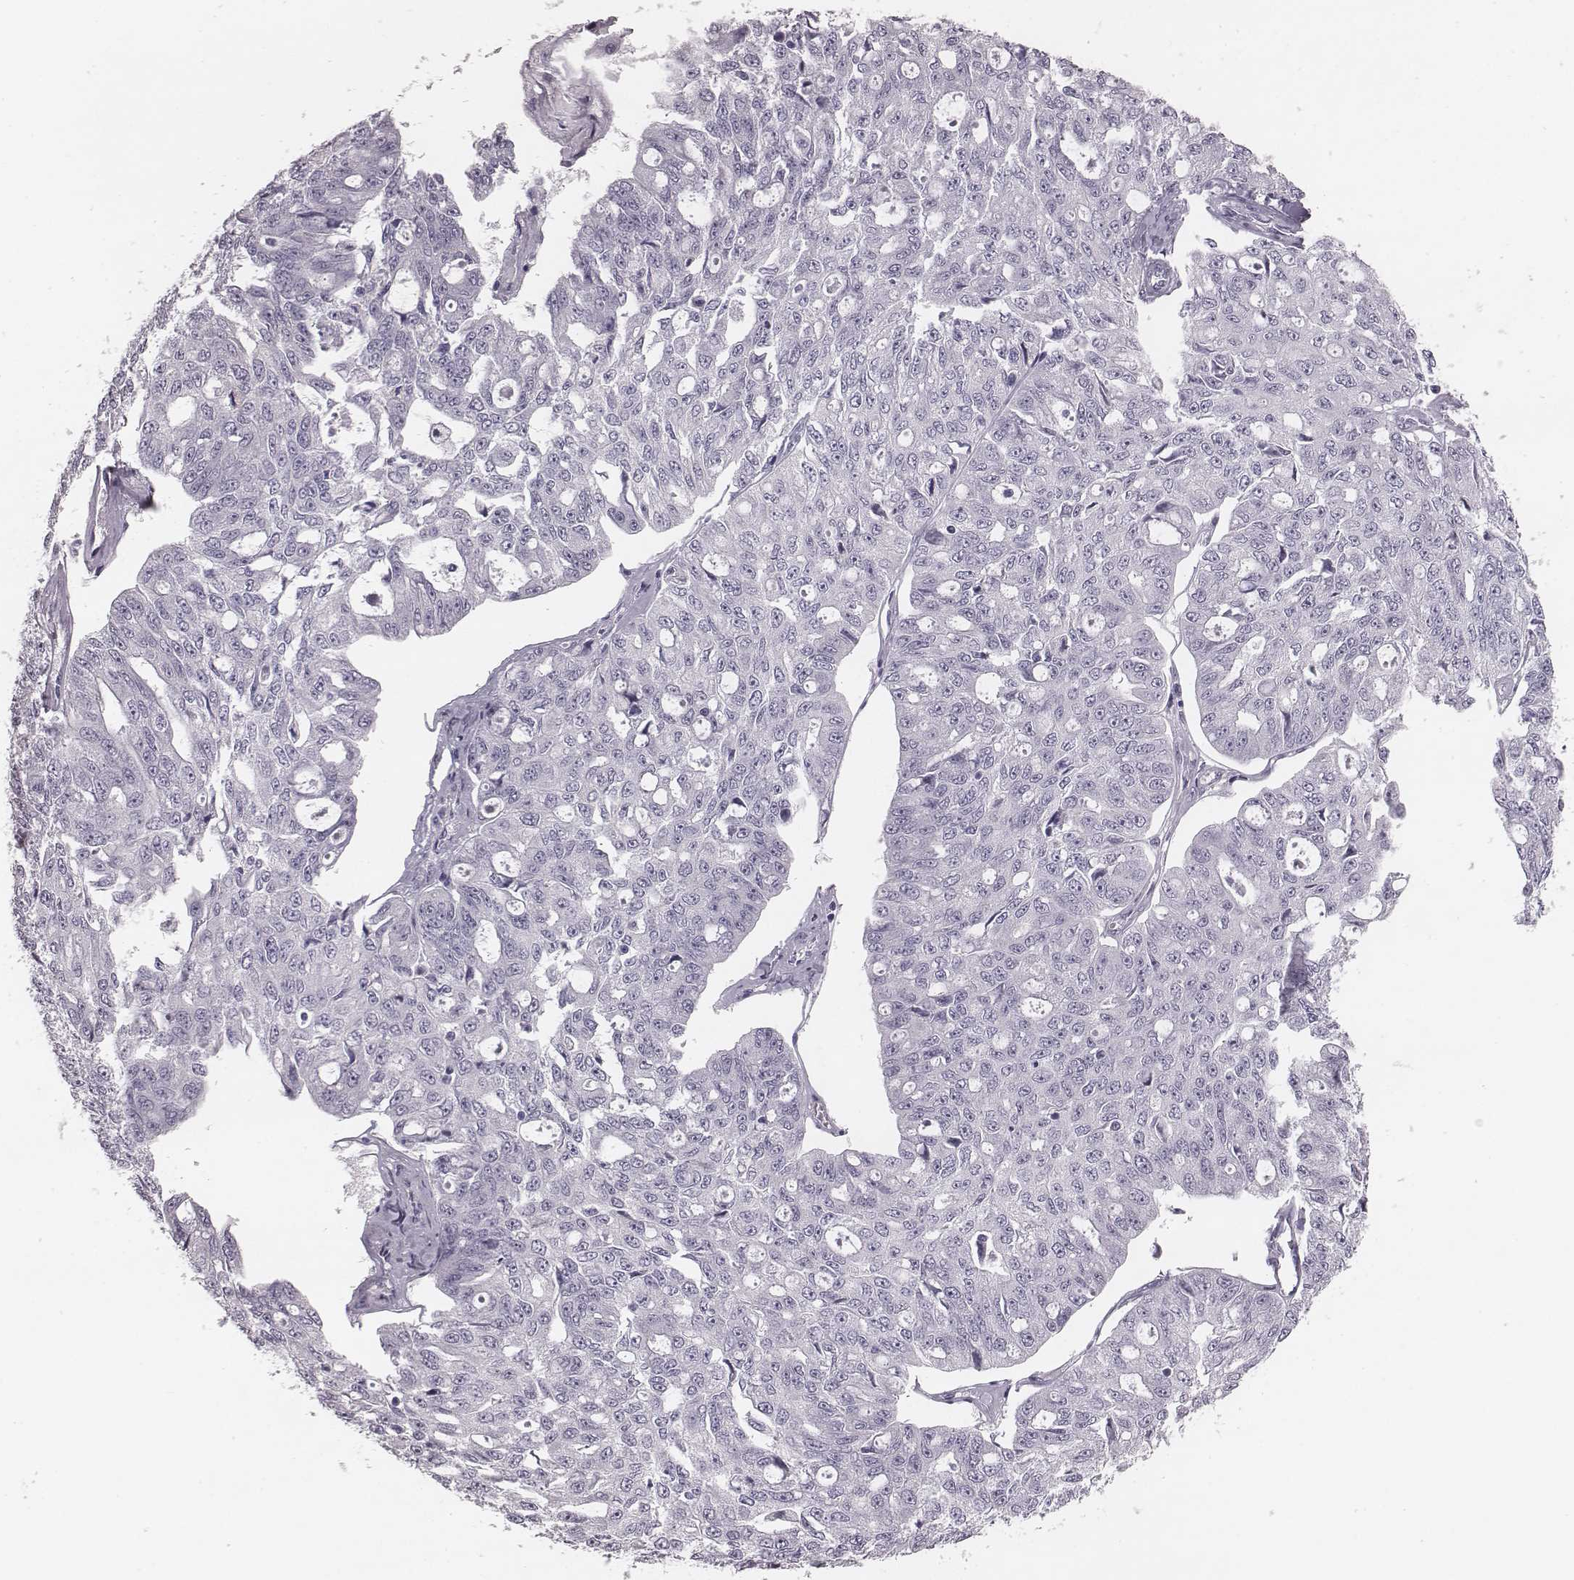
{"staining": {"intensity": "negative", "quantity": "none", "location": "none"}, "tissue": "ovarian cancer", "cell_type": "Tumor cells", "image_type": "cancer", "snomed": [{"axis": "morphology", "description": "Carcinoma, endometroid"}, {"axis": "topography", "description": "Ovary"}], "caption": "High magnification brightfield microscopy of ovarian cancer (endometroid carcinoma) stained with DAB (3,3'-diaminobenzidine) (brown) and counterstained with hematoxylin (blue): tumor cells show no significant expression.", "gene": "KRT74", "patient": {"sex": "female", "age": 65}}